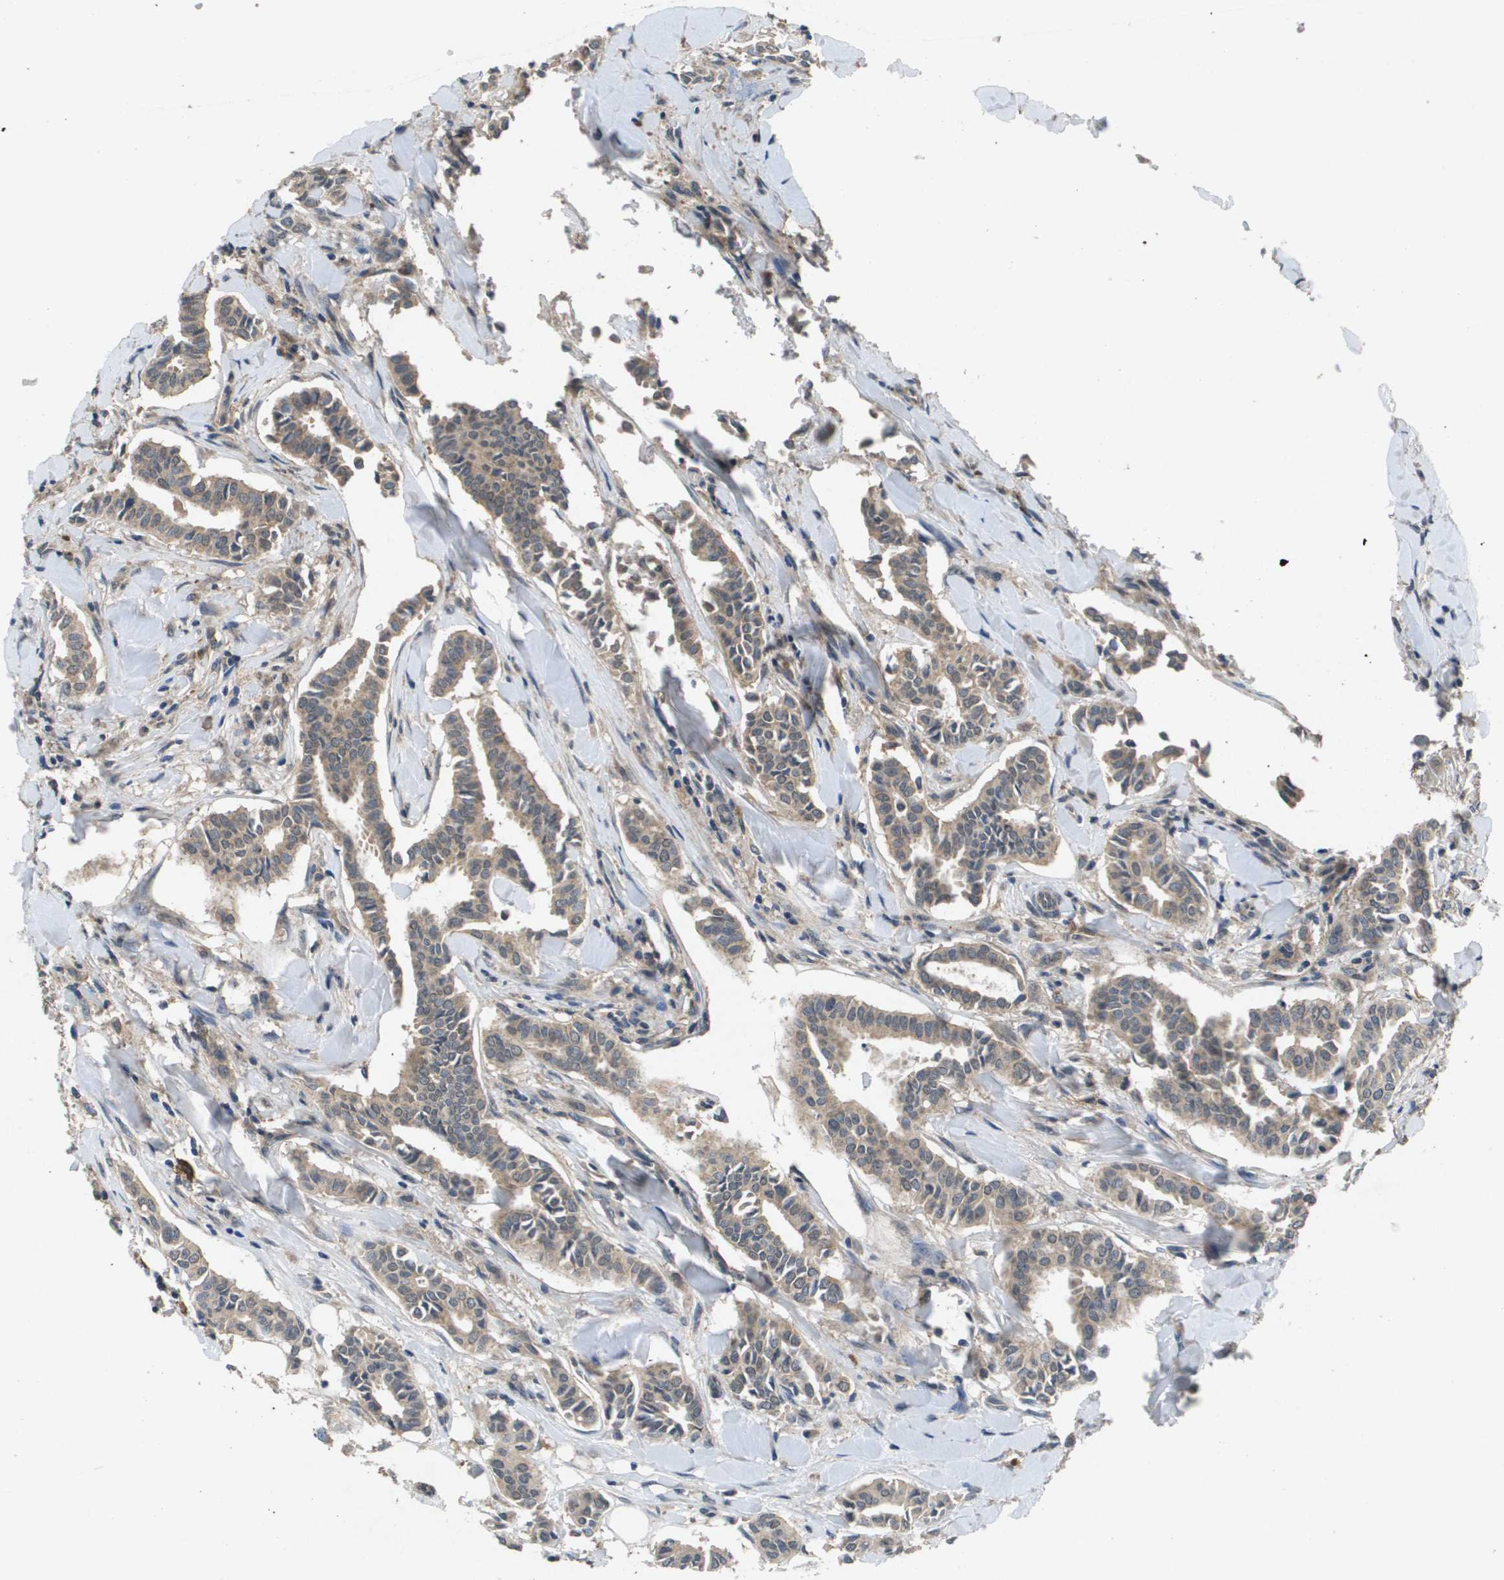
{"staining": {"intensity": "weak", "quantity": ">75%", "location": "cytoplasmic/membranous"}, "tissue": "head and neck cancer", "cell_type": "Tumor cells", "image_type": "cancer", "snomed": [{"axis": "morphology", "description": "Adenocarcinoma, NOS"}, {"axis": "topography", "description": "Salivary gland"}, {"axis": "topography", "description": "Head-Neck"}], "caption": "IHC image of neoplastic tissue: human head and neck adenocarcinoma stained using IHC demonstrates low levels of weak protein expression localized specifically in the cytoplasmic/membranous of tumor cells, appearing as a cytoplasmic/membranous brown color.", "gene": "PROC", "patient": {"sex": "female", "age": 59}}